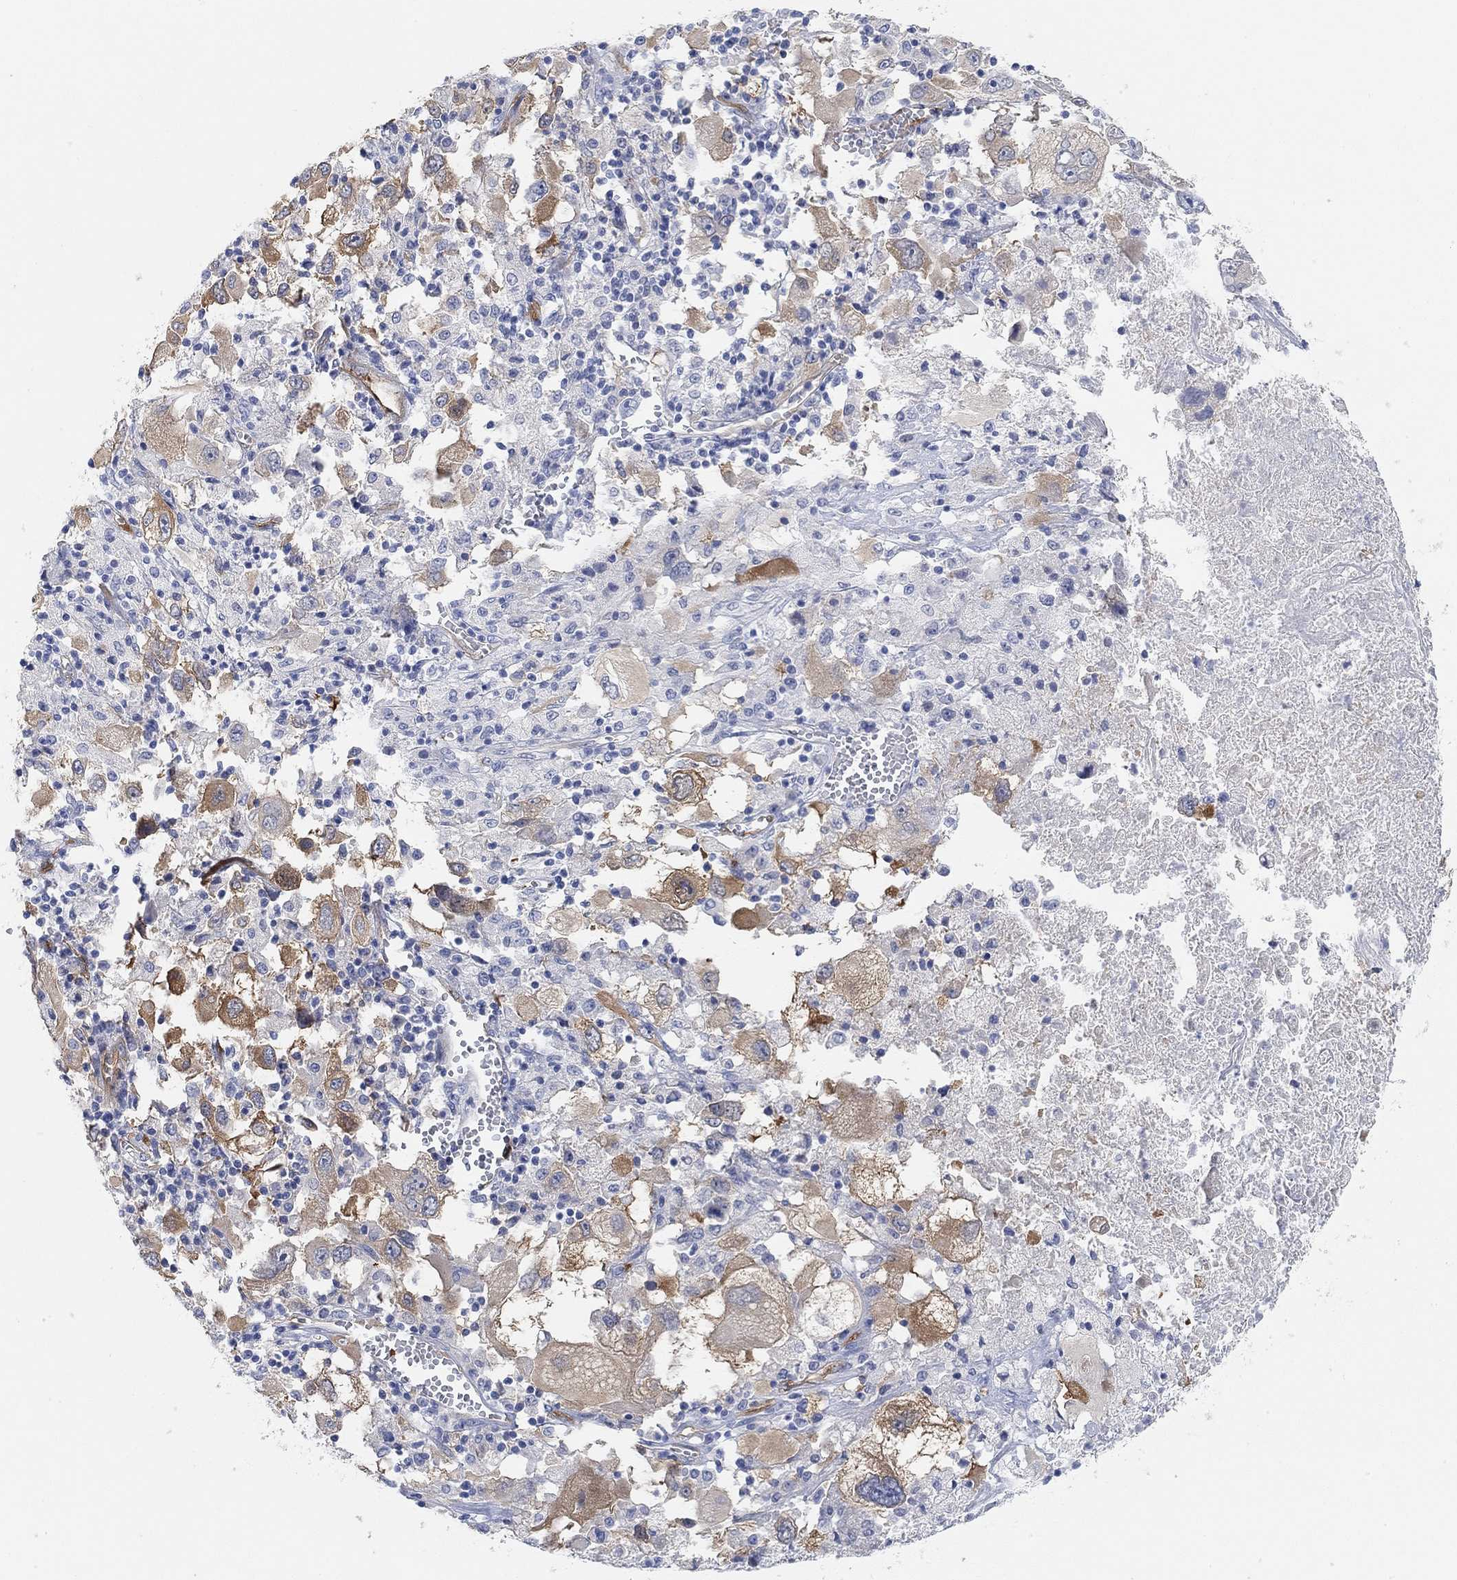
{"staining": {"intensity": "moderate", "quantity": "<25%", "location": "cytoplasmic/membranous"}, "tissue": "melanoma", "cell_type": "Tumor cells", "image_type": "cancer", "snomed": [{"axis": "morphology", "description": "Malignant melanoma, Metastatic site"}, {"axis": "topography", "description": "Soft tissue"}], "caption": "This histopathology image shows melanoma stained with IHC to label a protein in brown. The cytoplasmic/membranous of tumor cells show moderate positivity for the protein. Nuclei are counter-stained blue.", "gene": "VAT1L", "patient": {"sex": "male", "age": 50}}